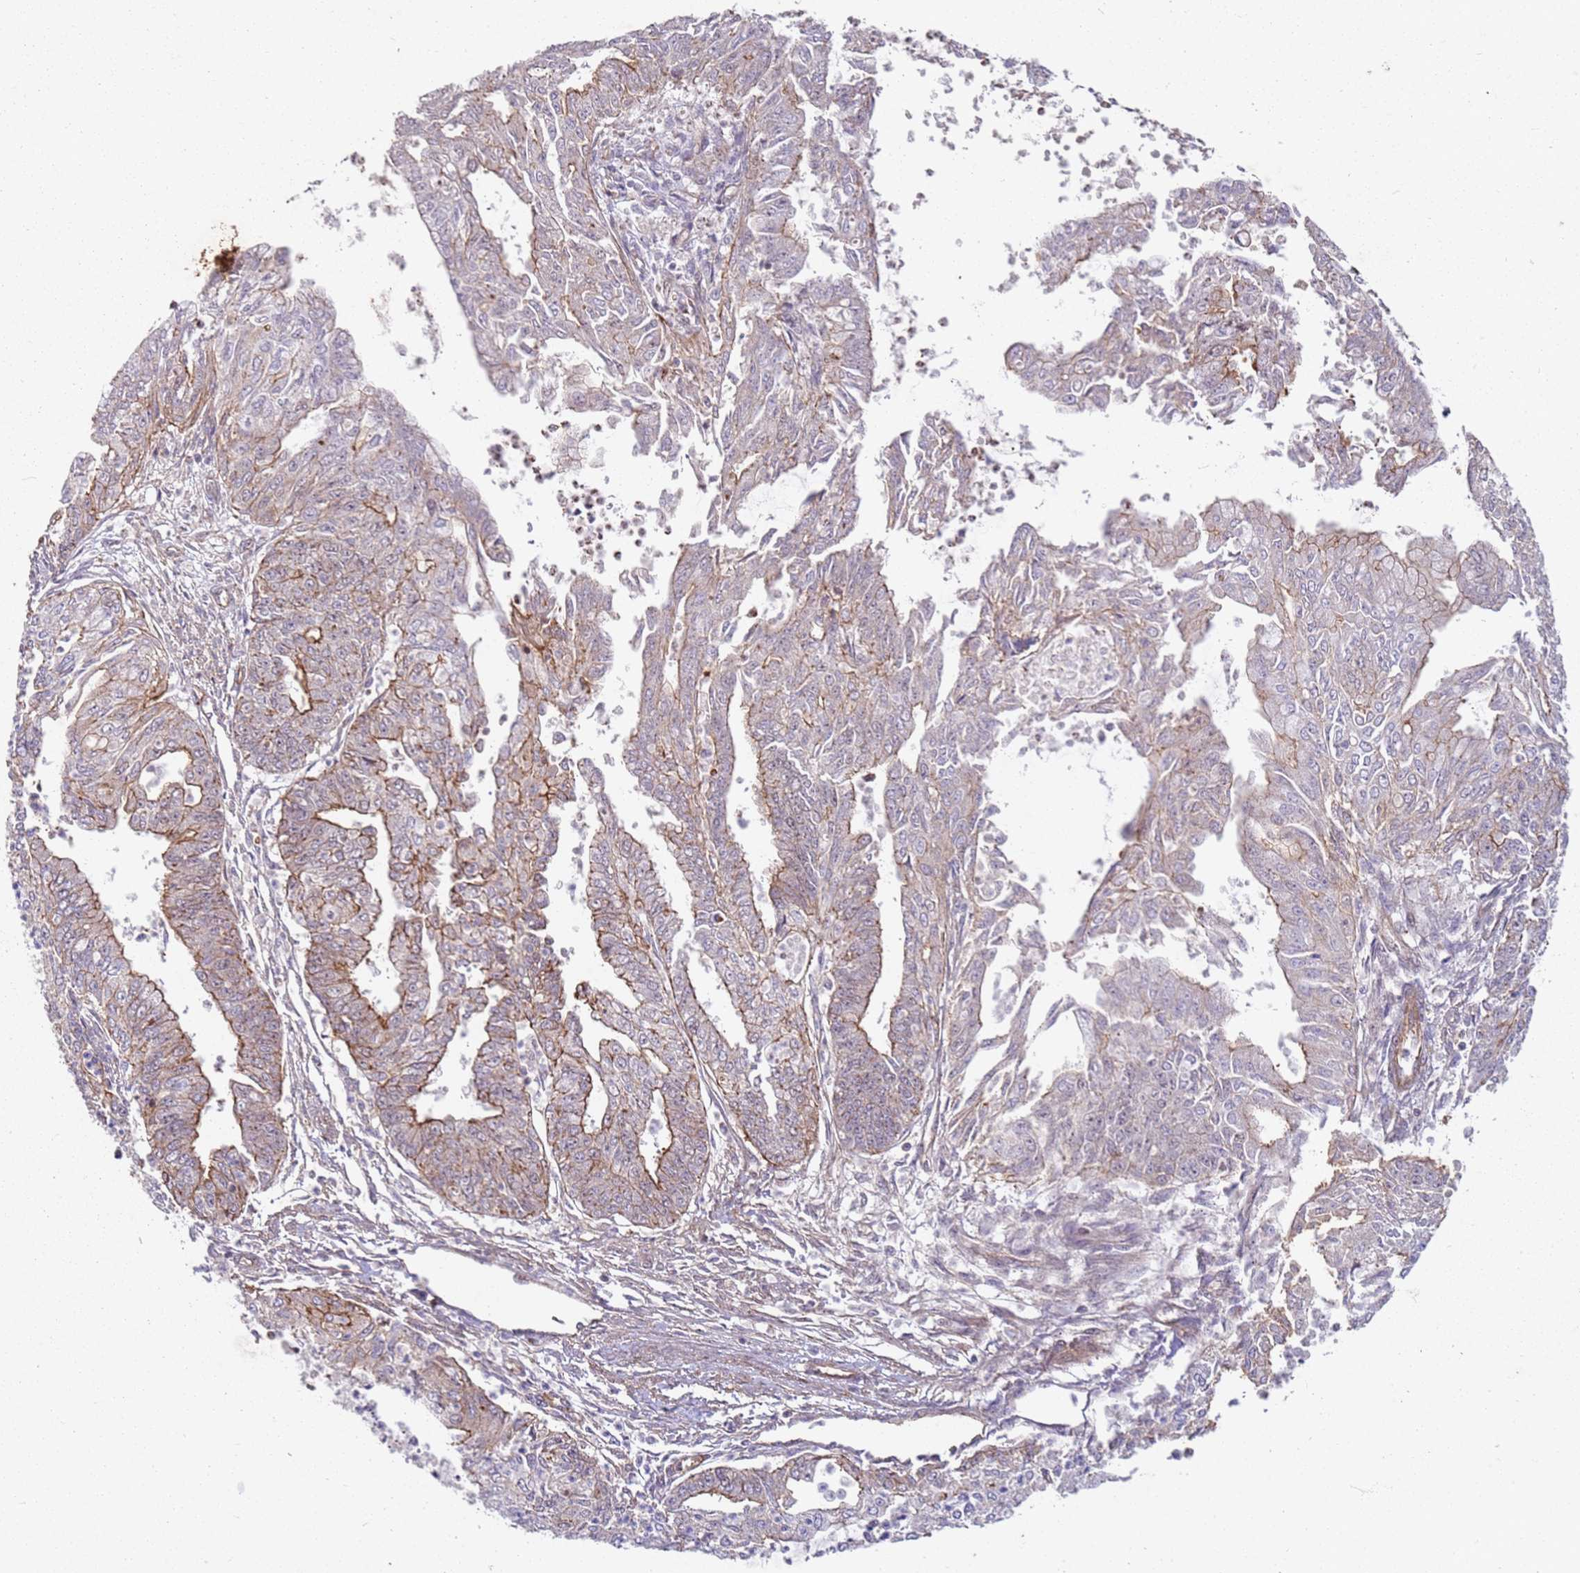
{"staining": {"intensity": "moderate", "quantity": "25%-75%", "location": "cytoplasmic/membranous"}, "tissue": "endometrial cancer", "cell_type": "Tumor cells", "image_type": "cancer", "snomed": [{"axis": "morphology", "description": "Adenocarcinoma, NOS"}, {"axis": "topography", "description": "Endometrium"}], "caption": "High-power microscopy captured an IHC photomicrograph of endometrial cancer, revealing moderate cytoplasmic/membranous expression in about 25%-75% of tumor cells.", "gene": "C2CD4B", "patient": {"sex": "female", "age": 73}}